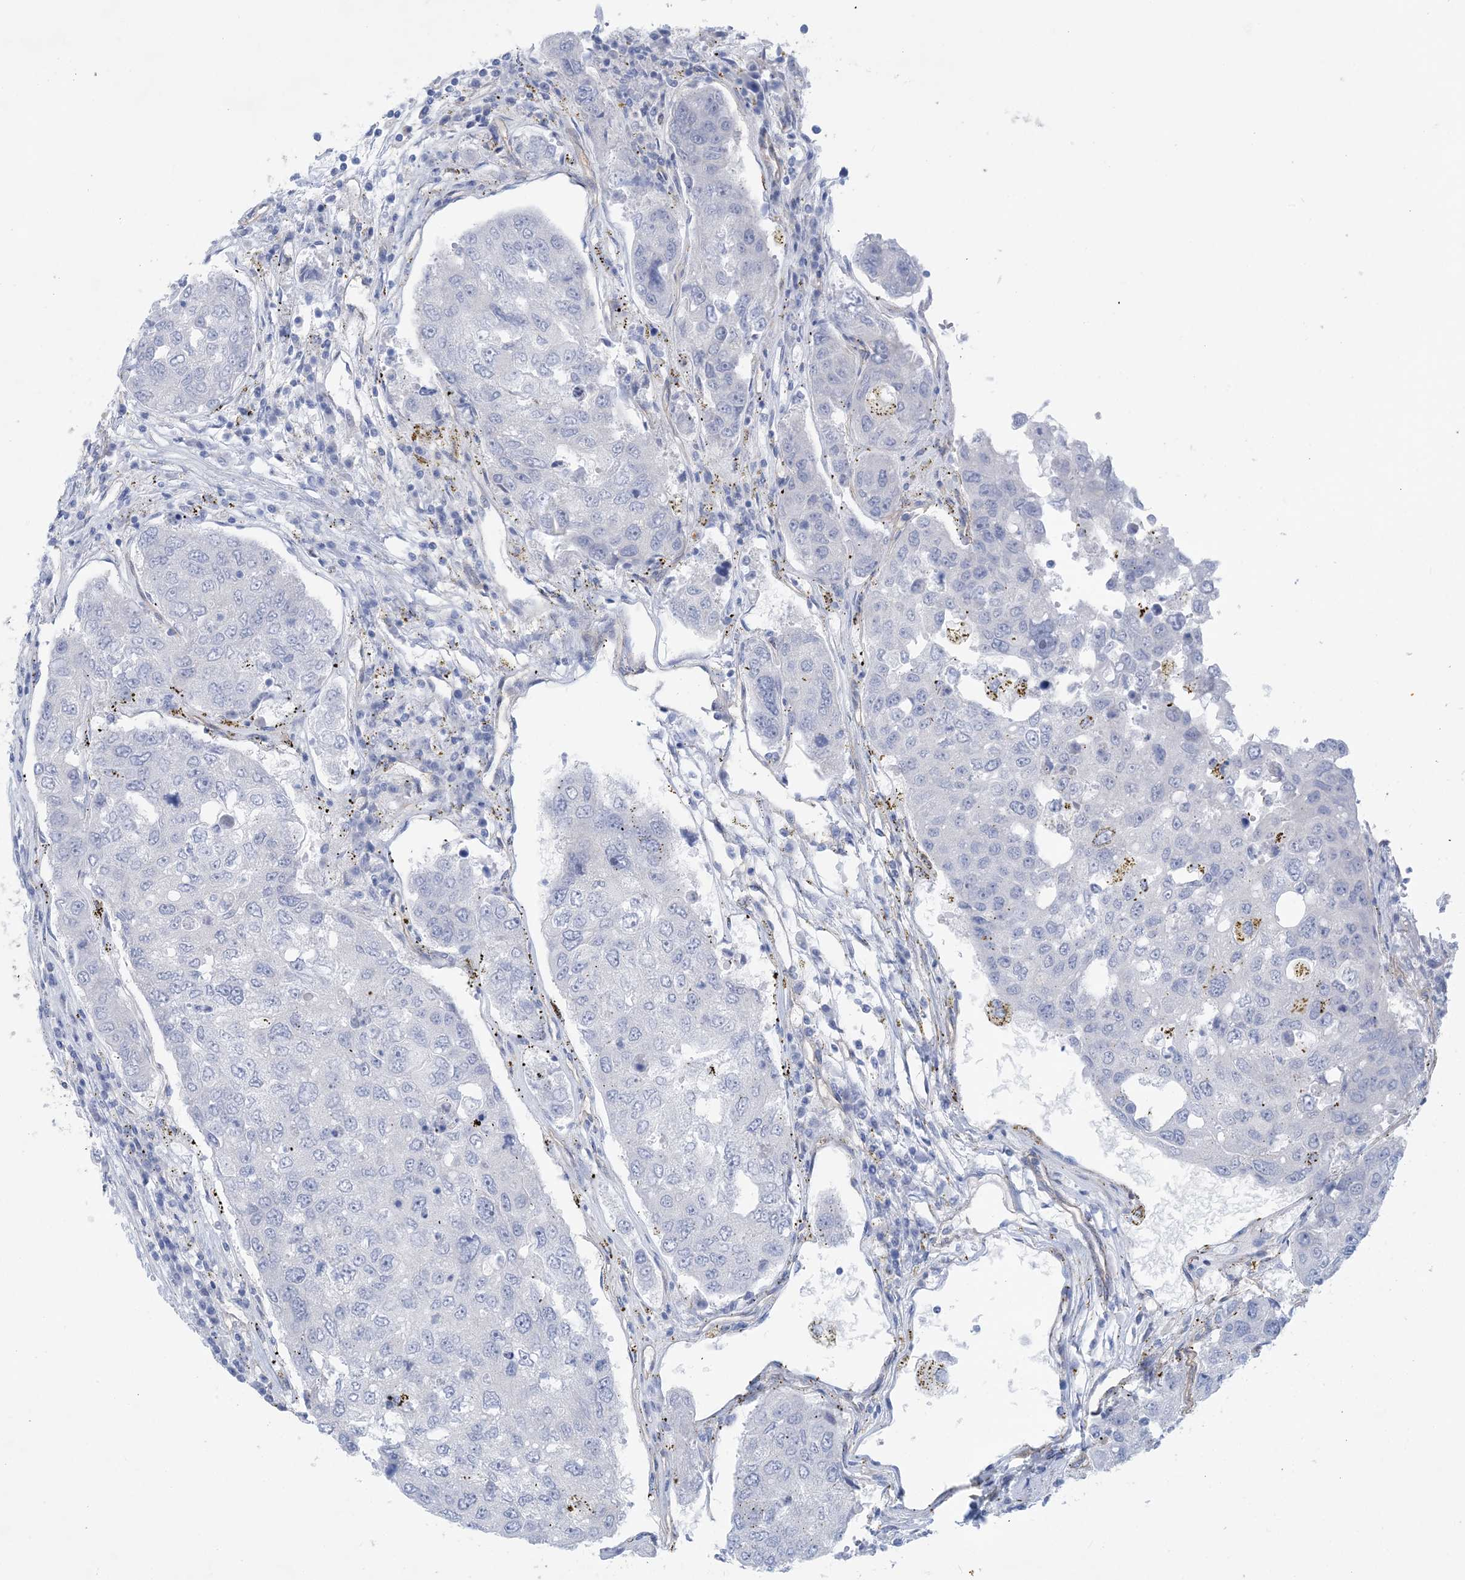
{"staining": {"intensity": "negative", "quantity": "none", "location": "none"}, "tissue": "urothelial cancer", "cell_type": "Tumor cells", "image_type": "cancer", "snomed": [{"axis": "morphology", "description": "Urothelial carcinoma, High grade"}, {"axis": "topography", "description": "Lymph node"}, {"axis": "topography", "description": "Urinary bladder"}], "caption": "IHC histopathology image of neoplastic tissue: human urothelial carcinoma (high-grade) stained with DAB (3,3'-diaminobenzidine) displays no significant protein staining in tumor cells.", "gene": "SHANK1", "patient": {"sex": "male", "age": 51}}